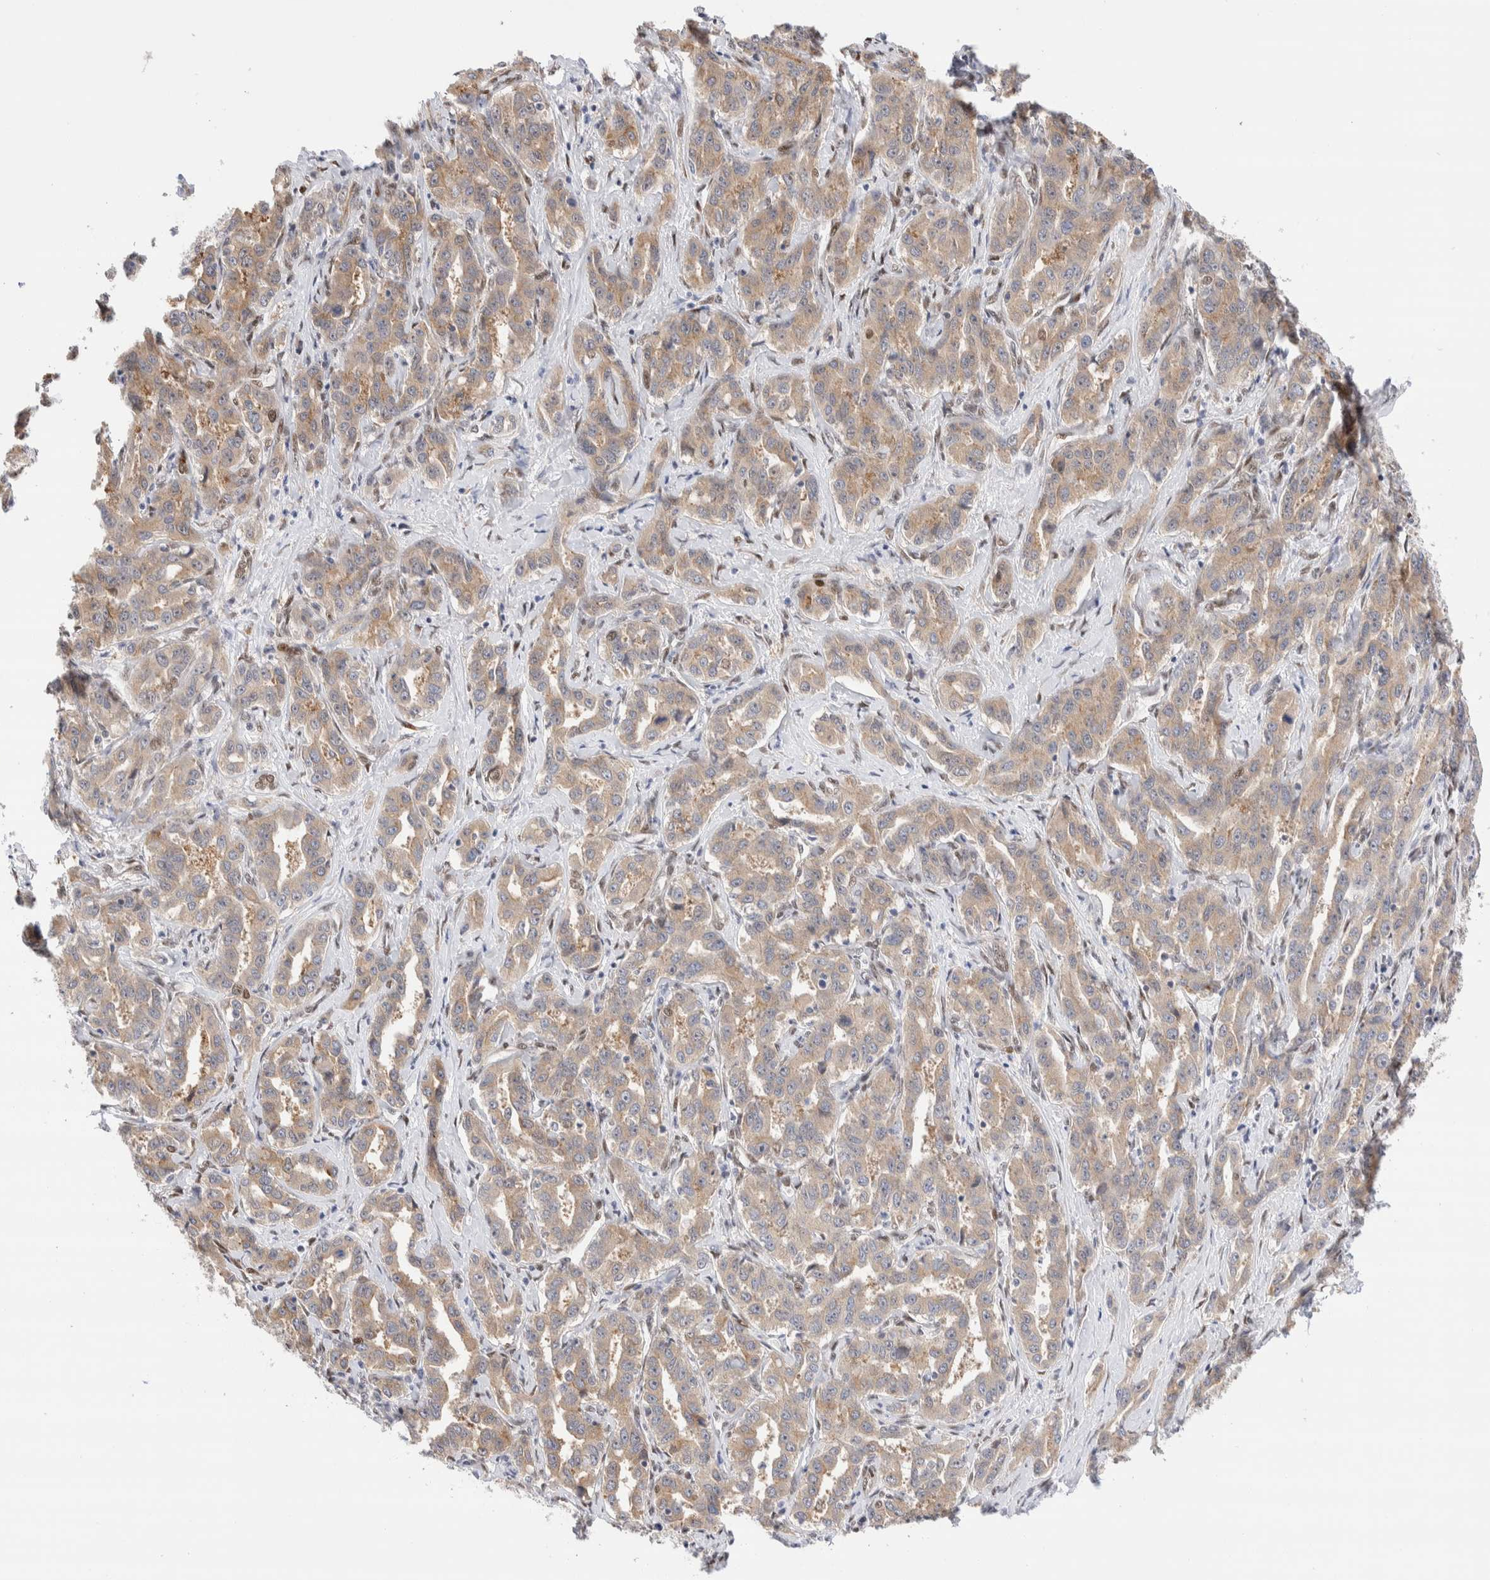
{"staining": {"intensity": "weak", "quantity": ">75%", "location": "cytoplasmic/membranous"}, "tissue": "liver cancer", "cell_type": "Tumor cells", "image_type": "cancer", "snomed": [{"axis": "morphology", "description": "Cholangiocarcinoma"}, {"axis": "topography", "description": "Liver"}], "caption": "Liver cancer (cholangiocarcinoma) tissue exhibits weak cytoplasmic/membranous staining in approximately >75% of tumor cells, visualized by immunohistochemistry. (Brightfield microscopy of DAB IHC at high magnification).", "gene": "NSMAF", "patient": {"sex": "male", "age": 59}}